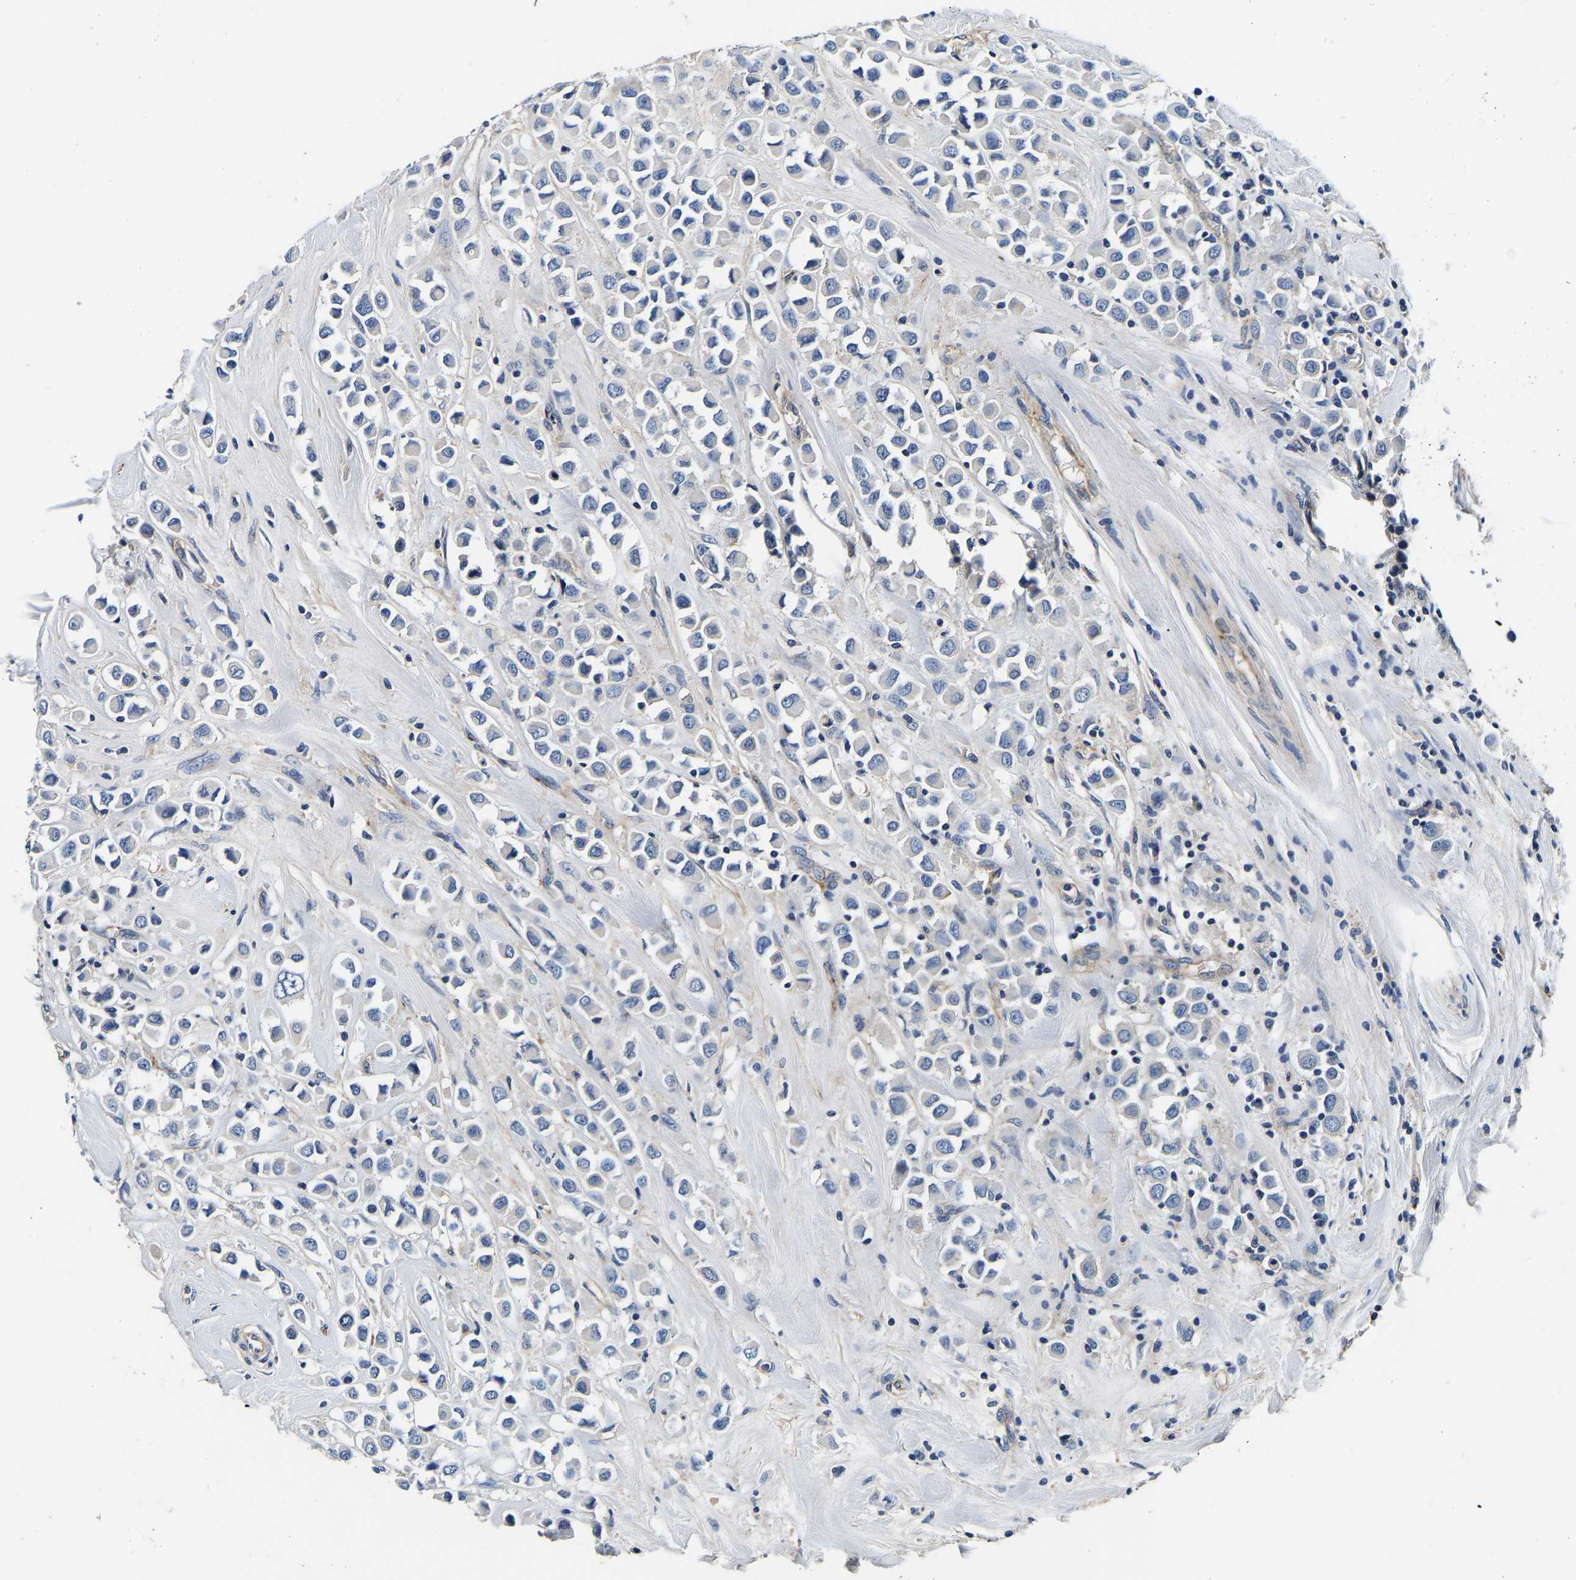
{"staining": {"intensity": "negative", "quantity": "none", "location": "none"}, "tissue": "breast cancer", "cell_type": "Tumor cells", "image_type": "cancer", "snomed": [{"axis": "morphology", "description": "Duct carcinoma"}, {"axis": "topography", "description": "Breast"}], "caption": "IHC histopathology image of neoplastic tissue: breast cancer stained with DAB (3,3'-diaminobenzidine) shows no significant protein staining in tumor cells.", "gene": "SH3GLB1", "patient": {"sex": "female", "age": 61}}